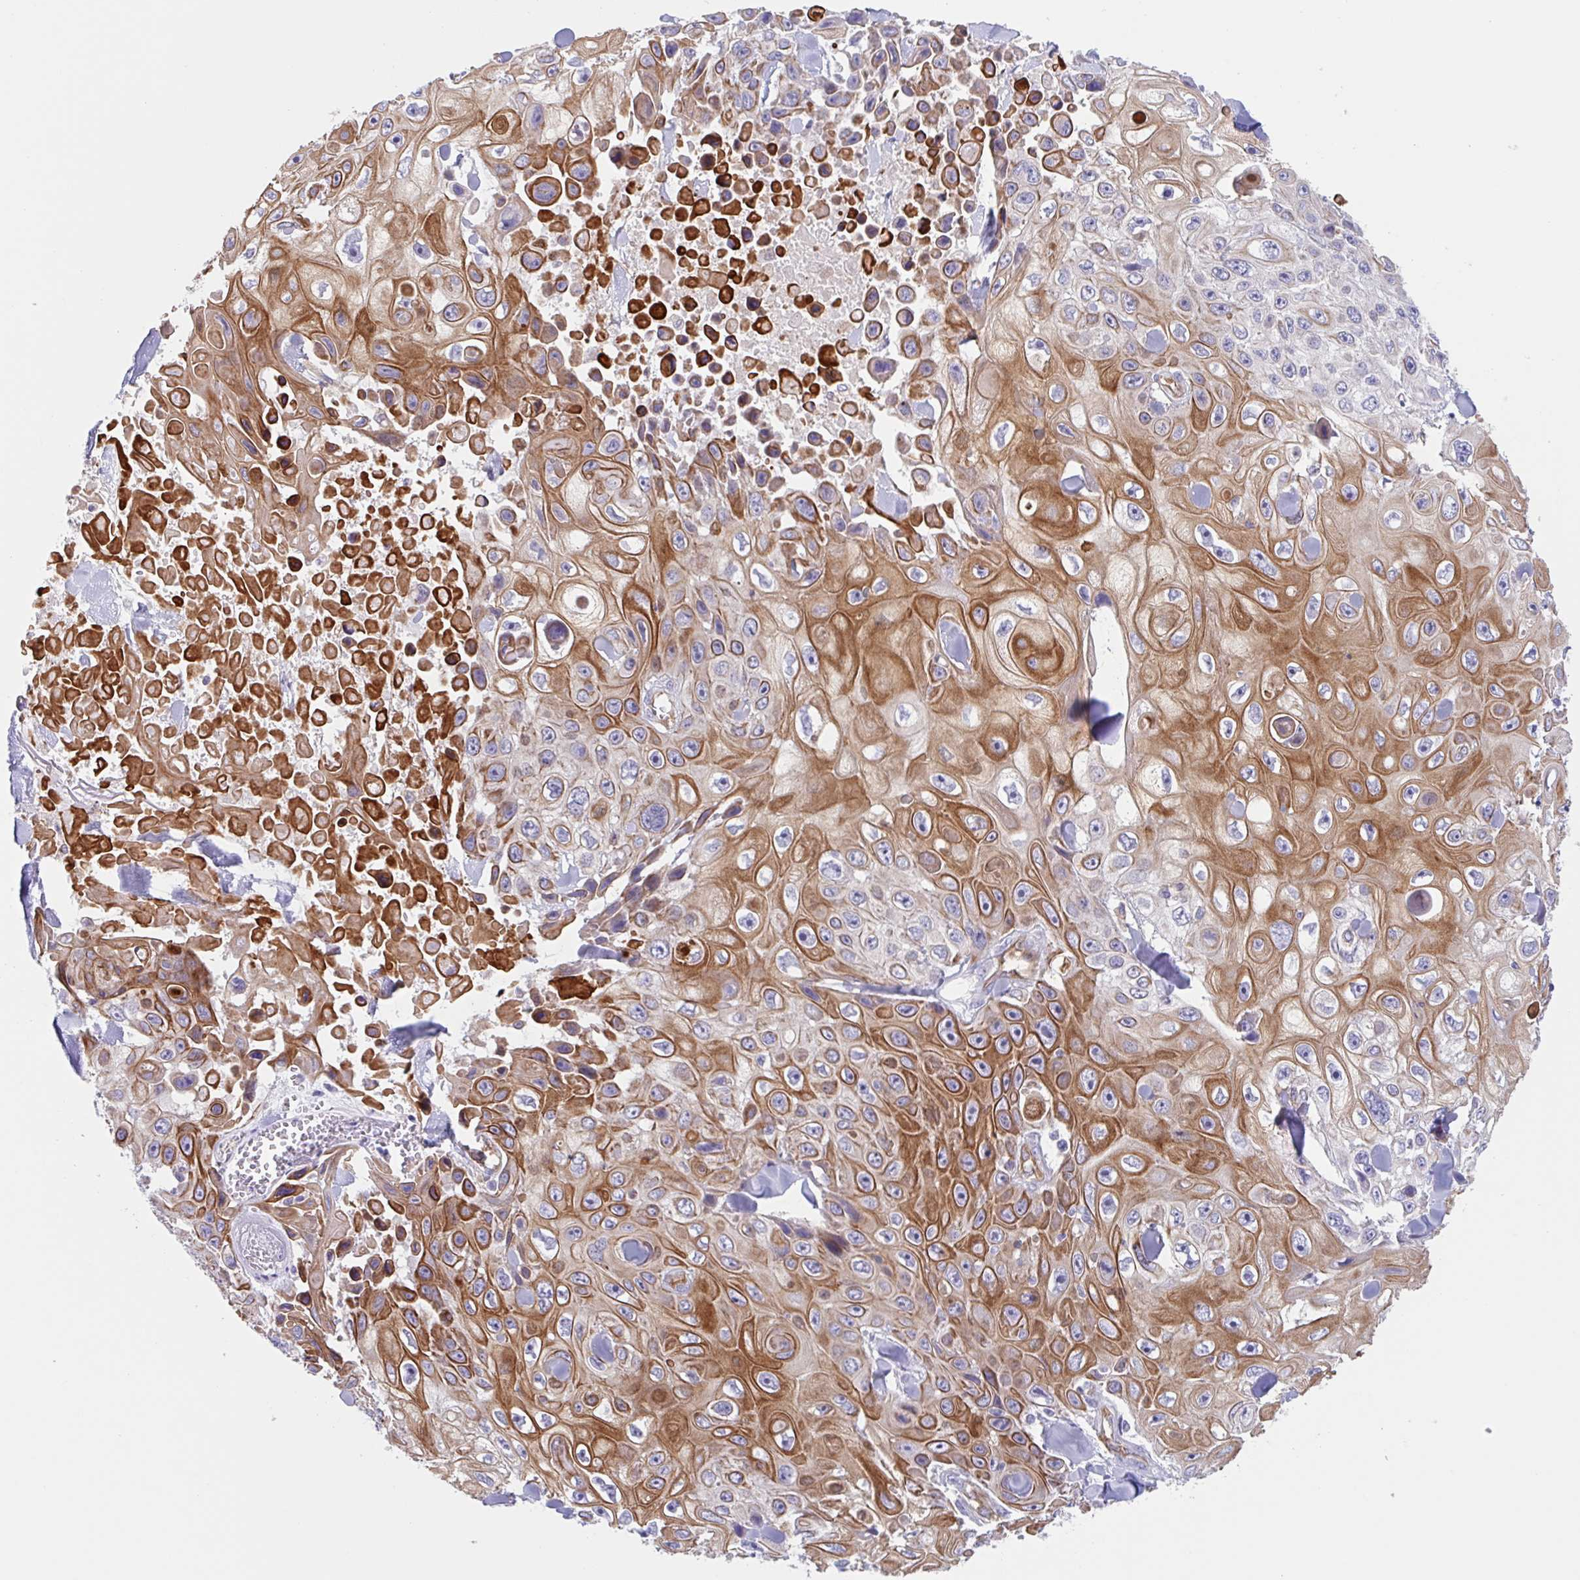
{"staining": {"intensity": "strong", "quantity": "25%-75%", "location": "cytoplasmic/membranous"}, "tissue": "skin cancer", "cell_type": "Tumor cells", "image_type": "cancer", "snomed": [{"axis": "morphology", "description": "Squamous cell carcinoma, NOS"}, {"axis": "topography", "description": "Skin"}], "caption": "Squamous cell carcinoma (skin) stained for a protein displays strong cytoplasmic/membranous positivity in tumor cells. (IHC, brightfield microscopy, high magnification).", "gene": "EHD4", "patient": {"sex": "male", "age": 82}}